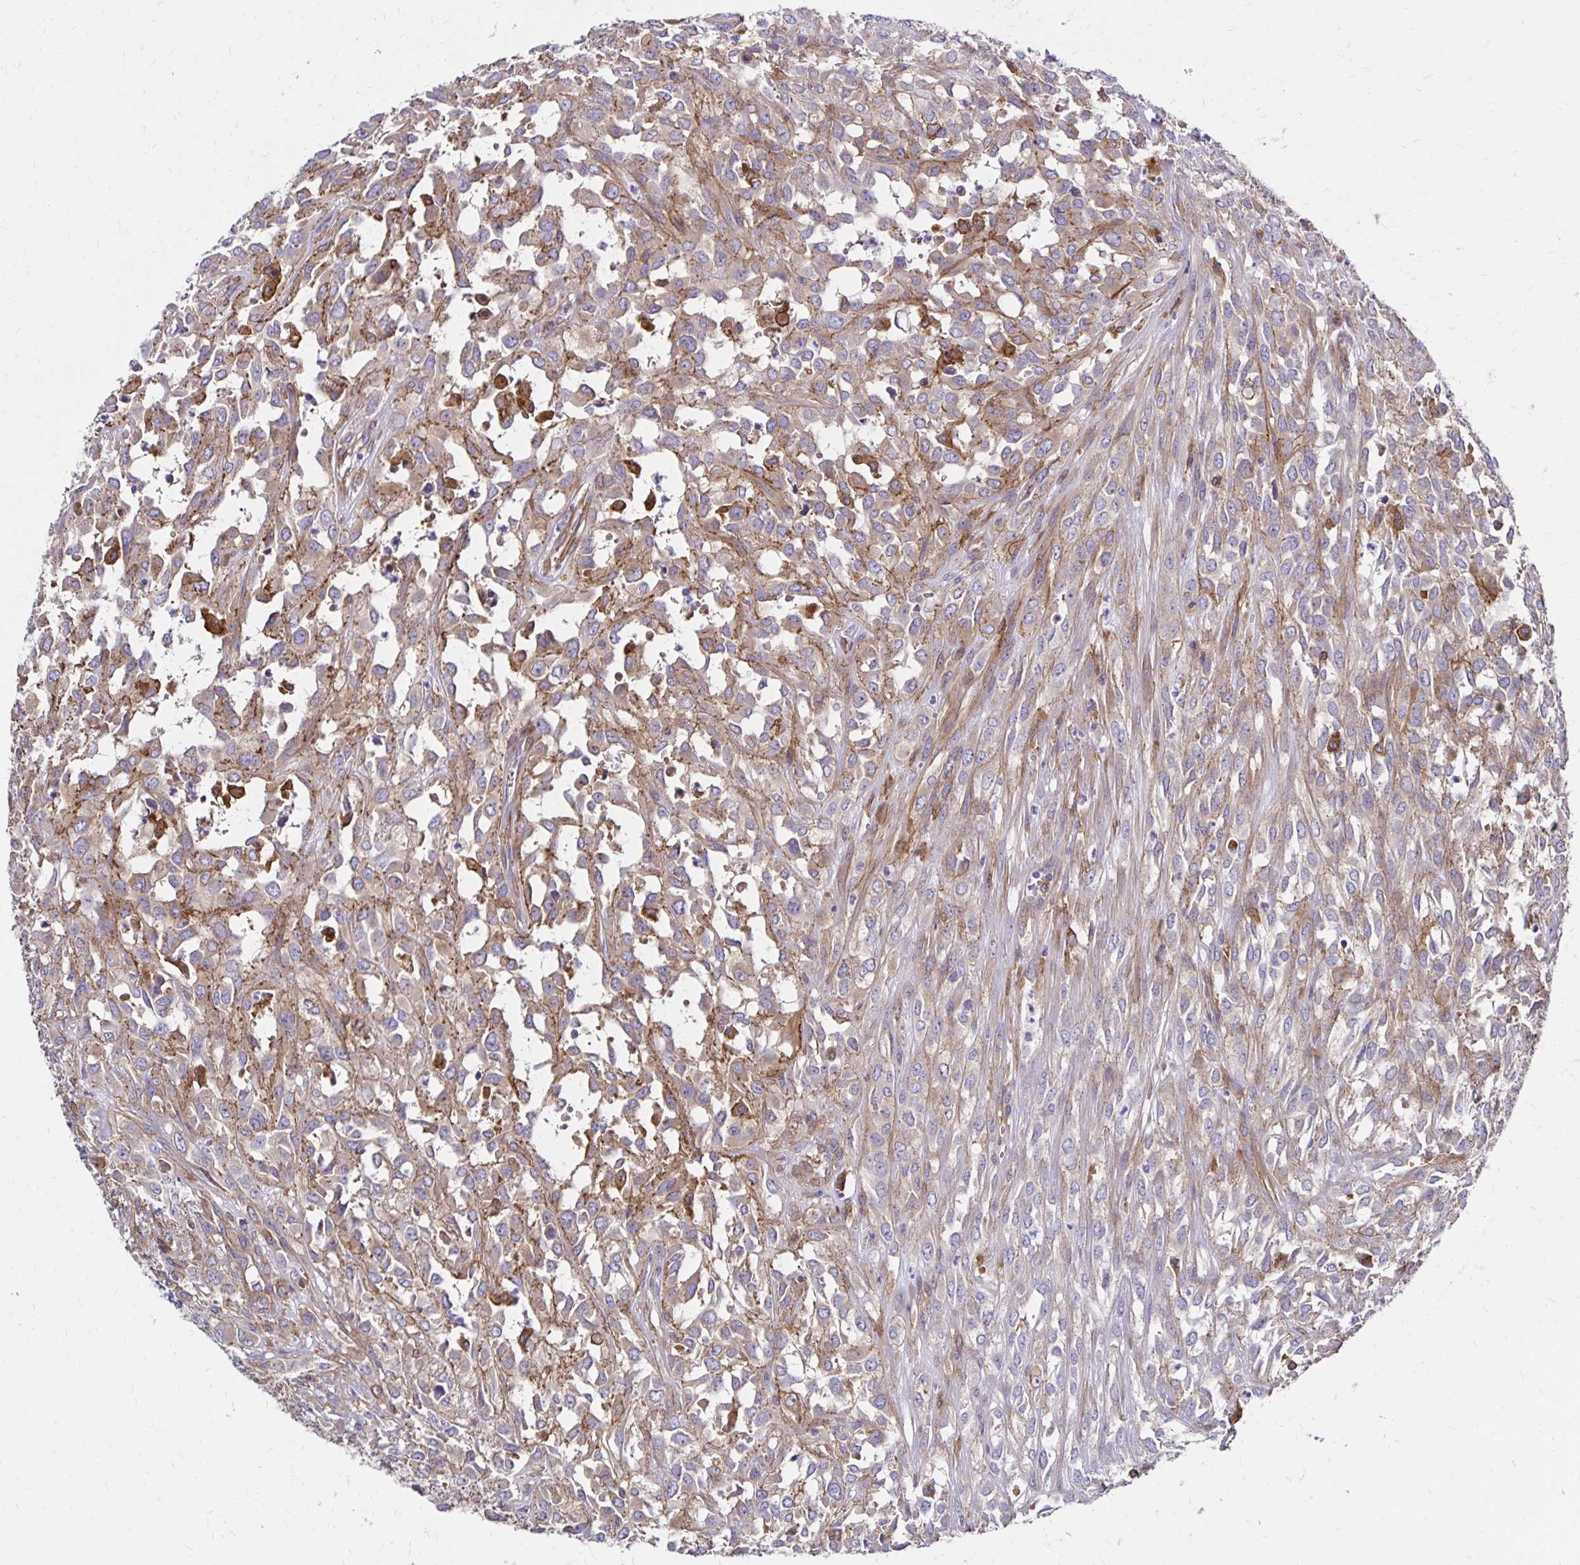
{"staining": {"intensity": "weak", "quantity": "25%-75%", "location": "cytoplasmic/membranous"}, "tissue": "urothelial cancer", "cell_type": "Tumor cells", "image_type": "cancer", "snomed": [{"axis": "morphology", "description": "Urothelial carcinoma, High grade"}, {"axis": "topography", "description": "Urinary bladder"}], "caption": "Brown immunohistochemical staining in human urothelial cancer displays weak cytoplasmic/membranous positivity in about 25%-75% of tumor cells.", "gene": "TNS3", "patient": {"sex": "male", "age": 67}}